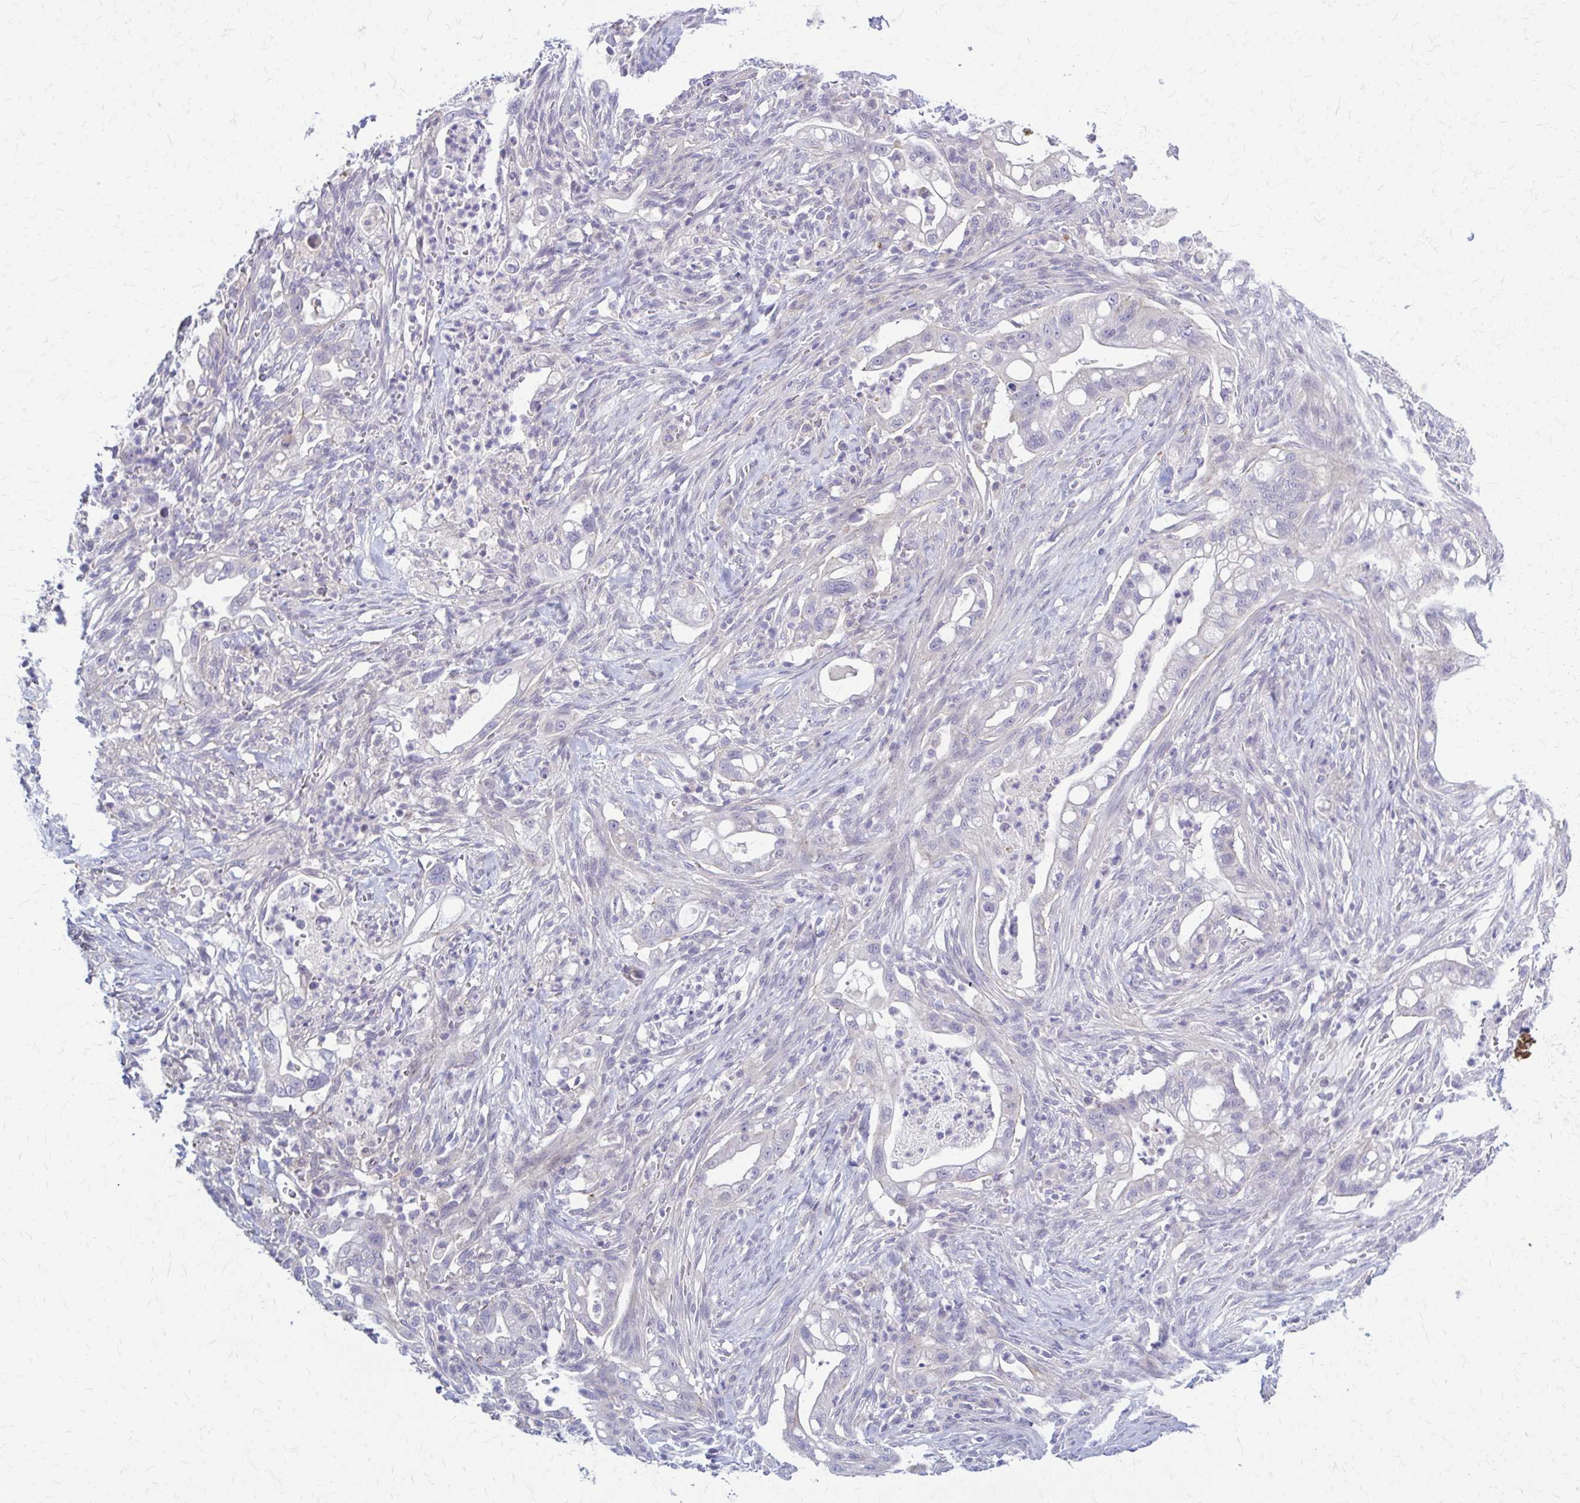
{"staining": {"intensity": "negative", "quantity": "none", "location": "none"}, "tissue": "pancreatic cancer", "cell_type": "Tumor cells", "image_type": "cancer", "snomed": [{"axis": "morphology", "description": "Adenocarcinoma, NOS"}, {"axis": "topography", "description": "Pancreas"}], "caption": "Immunohistochemistry (IHC) histopathology image of neoplastic tissue: human adenocarcinoma (pancreatic) stained with DAB reveals no significant protein positivity in tumor cells.", "gene": "RHOBTB2", "patient": {"sex": "male", "age": 44}}